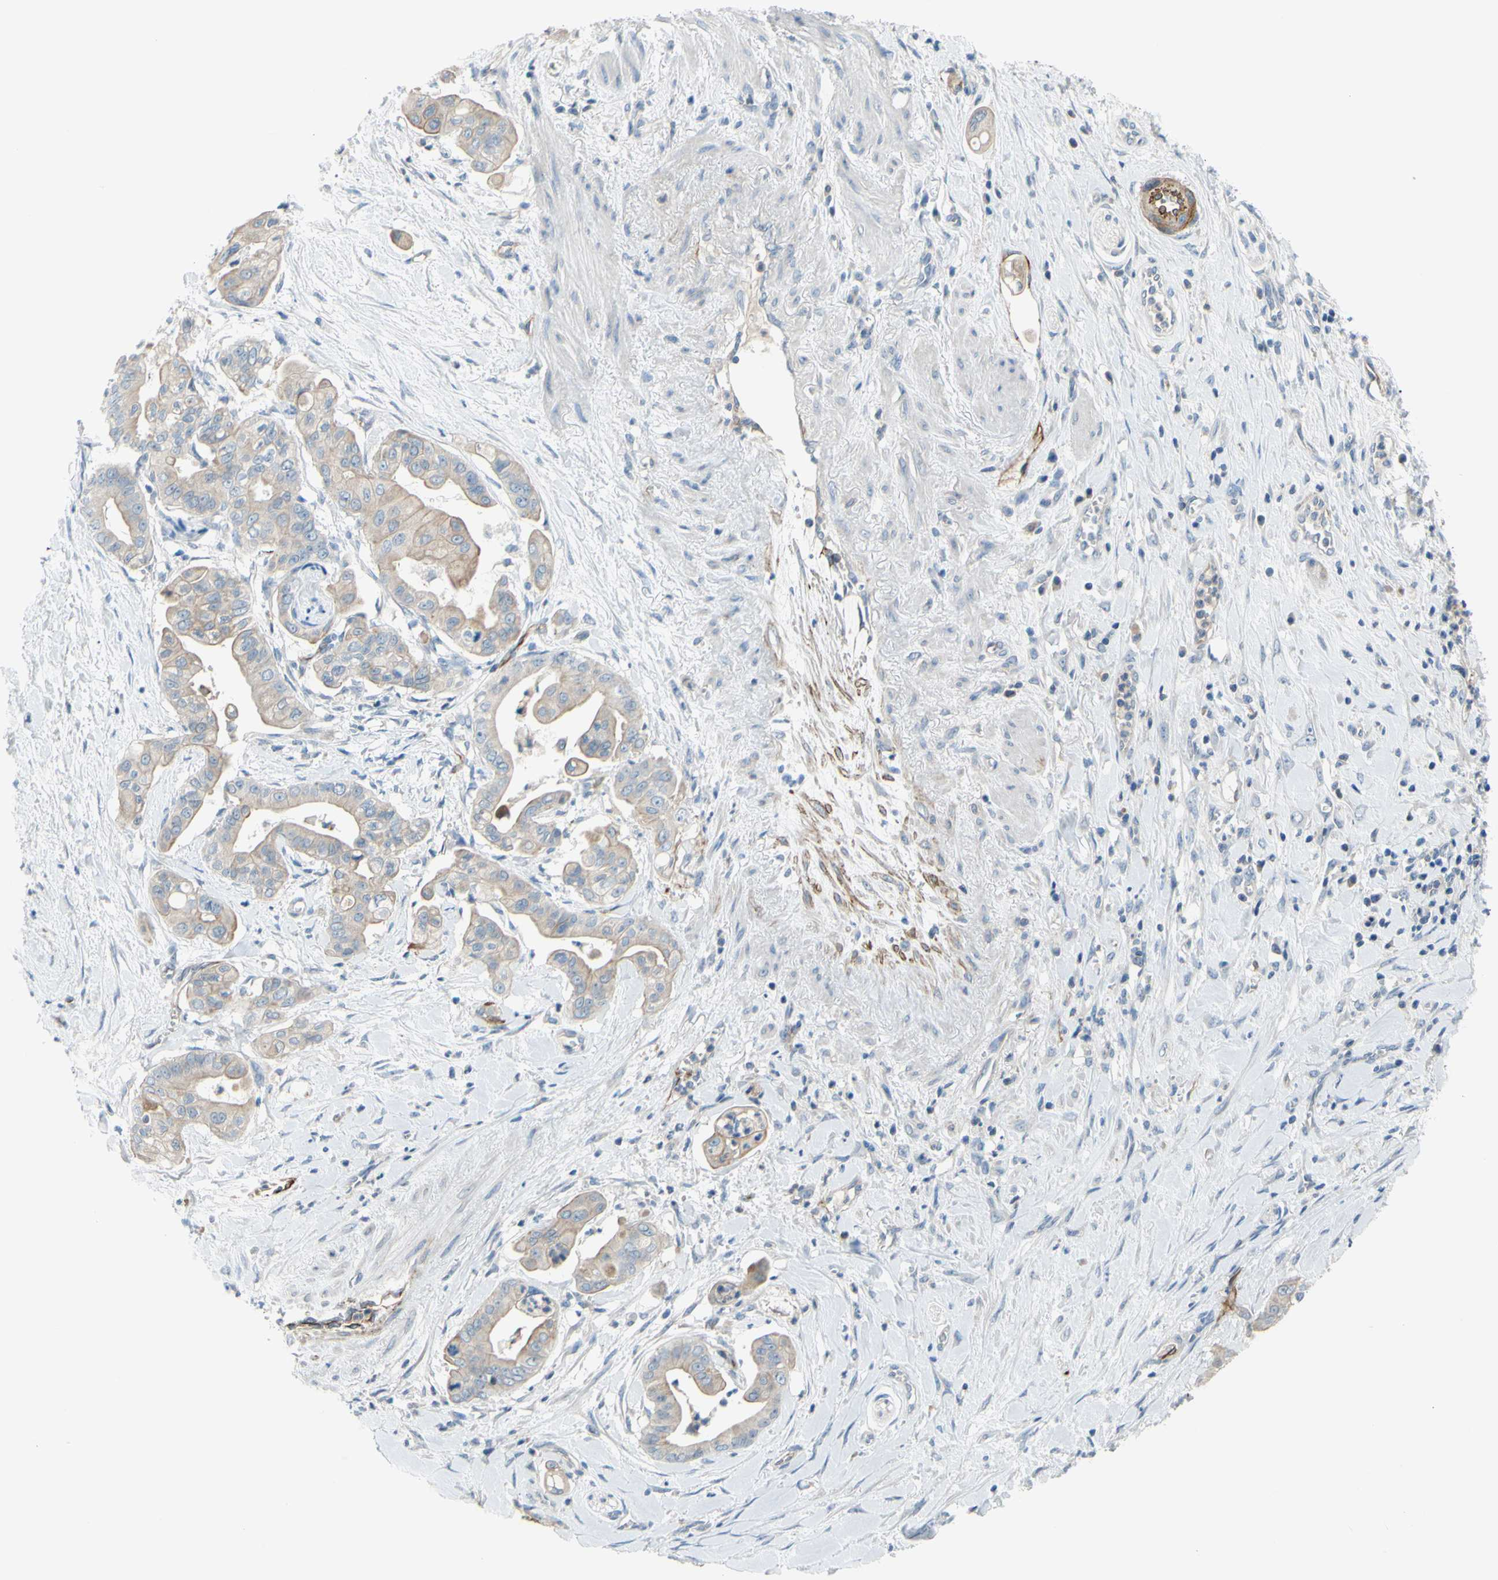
{"staining": {"intensity": "weak", "quantity": ">75%", "location": "cytoplasmic/membranous"}, "tissue": "pancreatic cancer", "cell_type": "Tumor cells", "image_type": "cancer", "snomed": [{"axis": "morphology", "description": "Adenocarcinoma, NOS"}, {"axis": "topography", "description": "Pancreas"}], "caption": "This is a histology image of IHC staining of pancreatic adenocarcinoma, which shows weak staining in the cytoplasmic/membranous of tumor cells.", "gene": "PRRG2", "patient": {"sex": "female", "age": 75}}